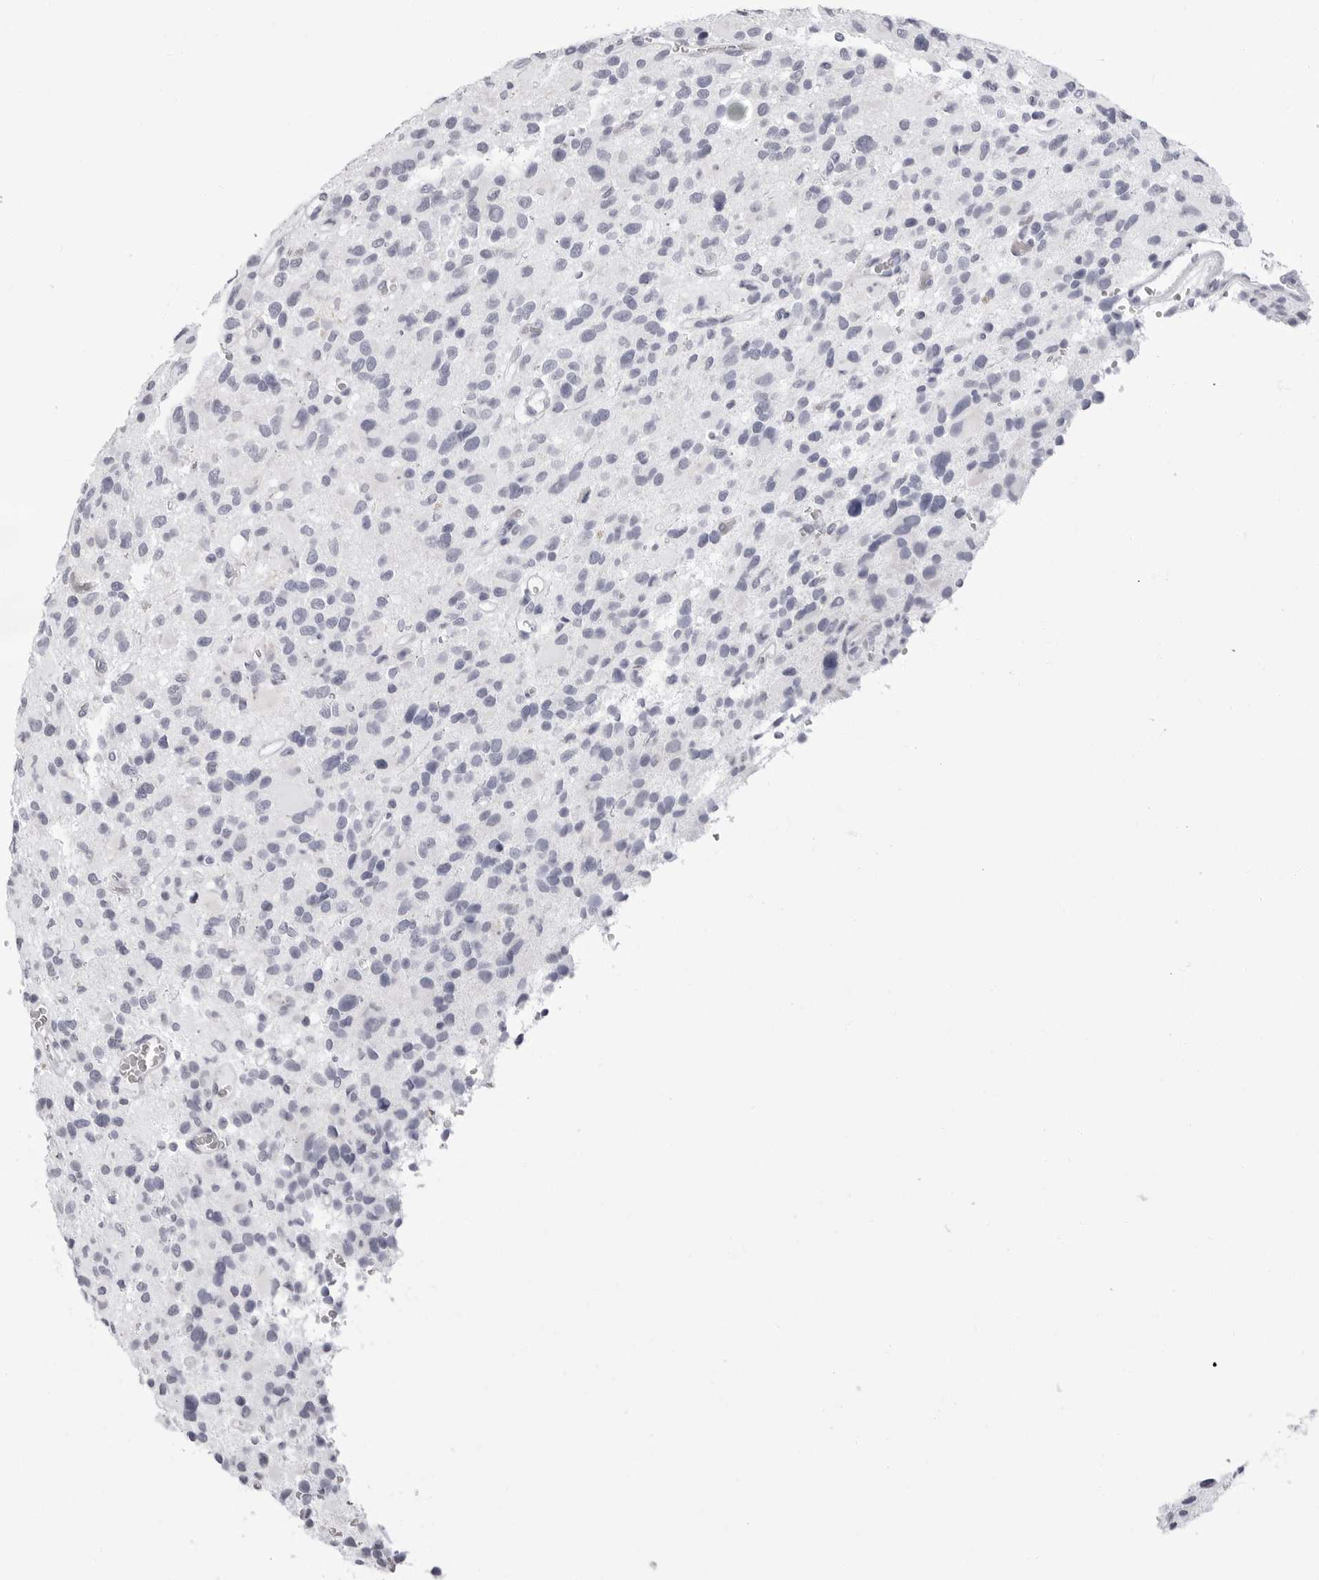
{"staining": {"intensity": "negative", "quantity": "none", "location": "none"}, "tissue": "glioma", "cell_type": "Tumor cells", "image_type": "cancer", "snomed": [{"axis": "morphology", "description": "Glioma, malignant, High grade"}, {"axis": "topography", "description": "Brain"}], "caption": "A high-resolution histopathology image shows immunohistochemistry staining of glioma, which shows no significant expression in tumor cells.", "gene": "ERICH3", "patient": {"sex": "male", "age": 48}}